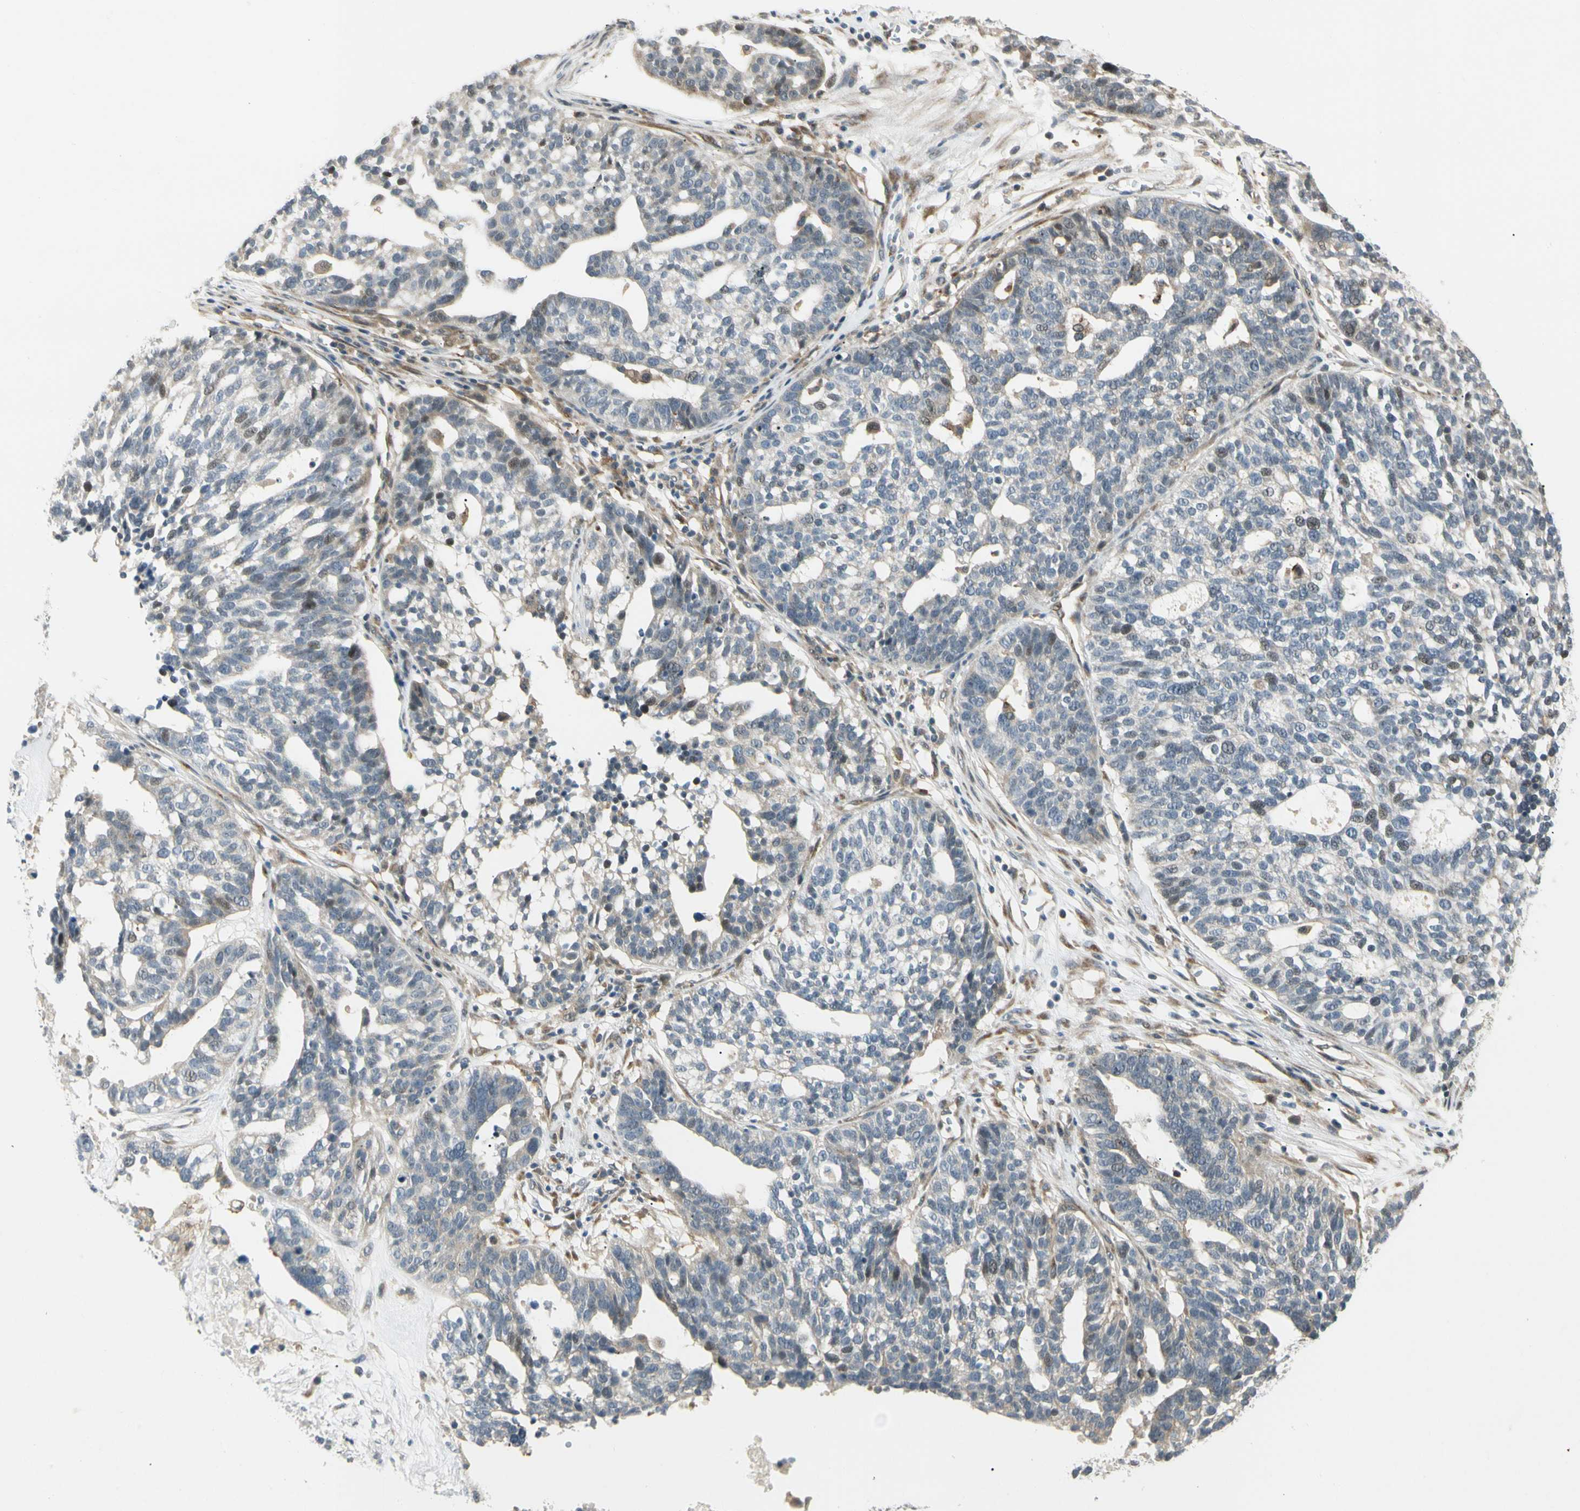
{"staining": {"intensity": "moderate", "quantity": "<25%", "location": "nuclear"}, "tissue": "ovarian cancer", "cell_type": "Tumor cells", "image_type": "cancer", "snomed": [{"axis": "morphology", "description": "Cystadenocarcinoma, serous, NOS"}, {"axis": "topography", "description": "Ovary"}], "caption": "Immunohistochemistry image of ovarian cancer stained for a protein (brown), which reveals low levels of moderate nuclear expression in approximately <25% of tumor cells.", "gene": "FNDC3B", "patient": {"sex": "female", "age": 59}}